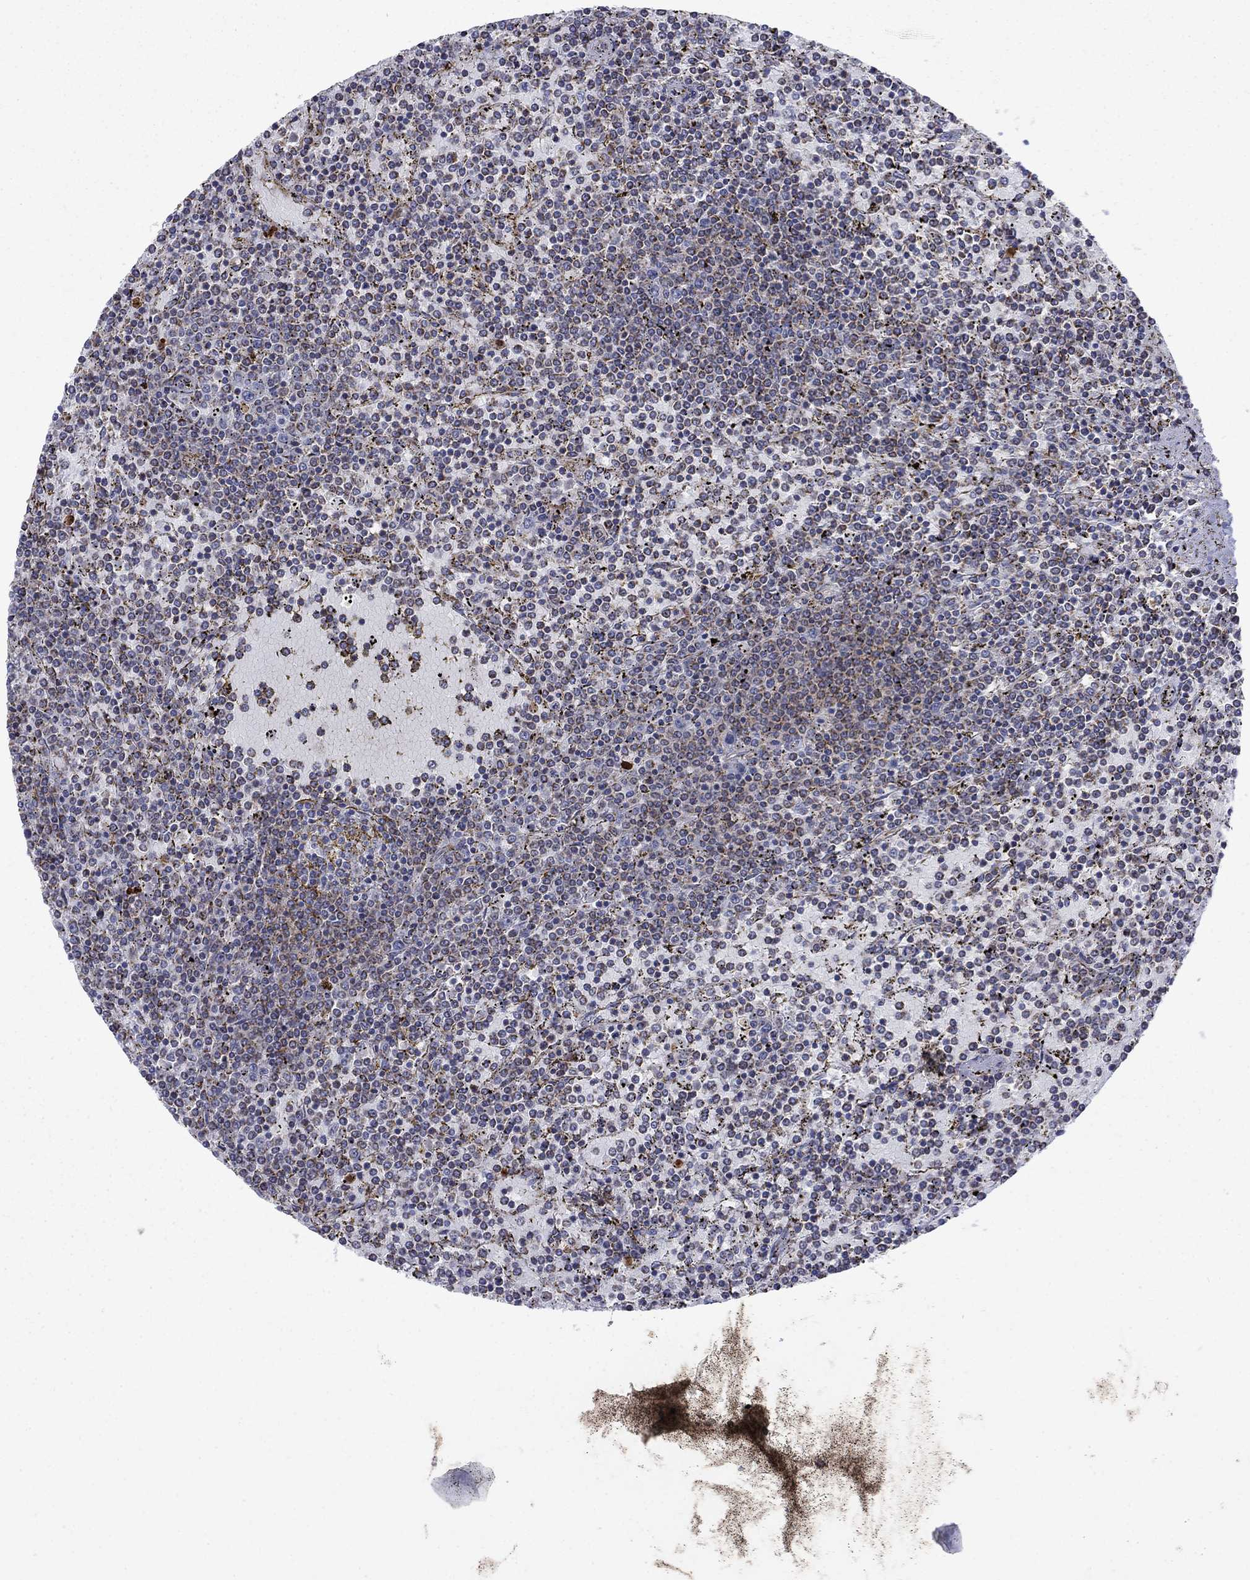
{"staining": {"intensity": "negative", "quantity": "none", "location": "none"}, "tissue": "lymphoma", "cell_type": "Tumor cells", "image_type": "cancer", "snomed": [{"axis": "morphology", "description": "Malignant lymphoma, non-Hodgkin's type, Low grade"}, {"axis": "topography", "description": "Spleen"}], "caption": "A high-resolution image shows IHC staining of lymphoma, which exhibits no significant staining in tumor cells.", "gene": "DOP1B", "patient": {"sex": "female", "age": 77}}